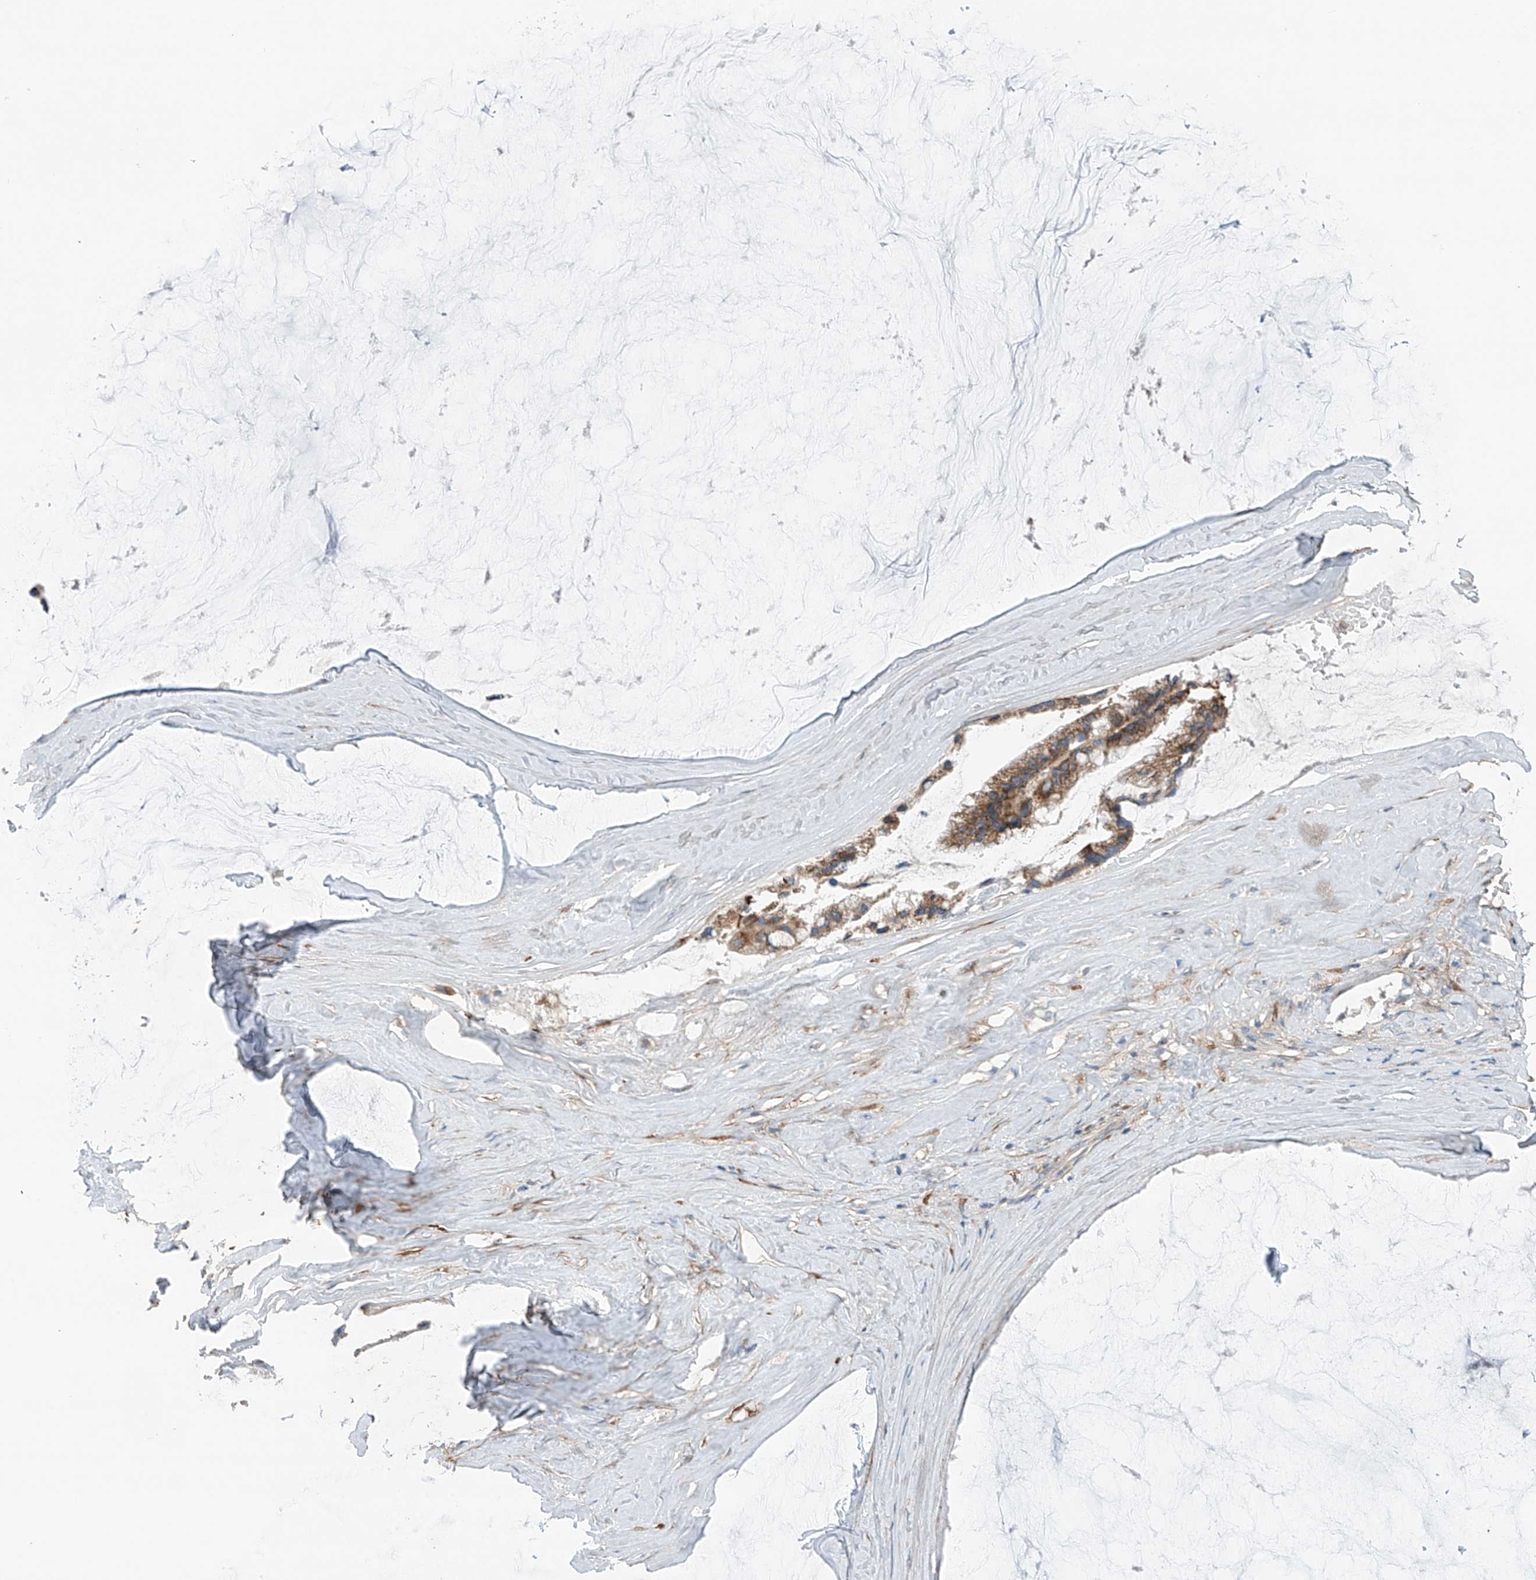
{"staining": {"intensity": "weak", "quantity": ">75%", "location": "cytoplasmic/membranous"}, "tissue": "ovarian cancer", "cell_type": "Tumor cells", "image_type": "cancer", "snomed": [{"axis": "morphology", "description": "Cystadenocarcinoma, mucinous, NOS"}, {"axis": "topography", "description": "Ovary"}], "caption": "There is low levels of weak cytoplasmic/membranous staining in tumor cells of ovarian mucinous cystadenocarcinoma, as demonstrated by immunohistochemical staining (brown color).", "gene": "GALNTL6", "patient": {"sex": "female", "age": 39}}